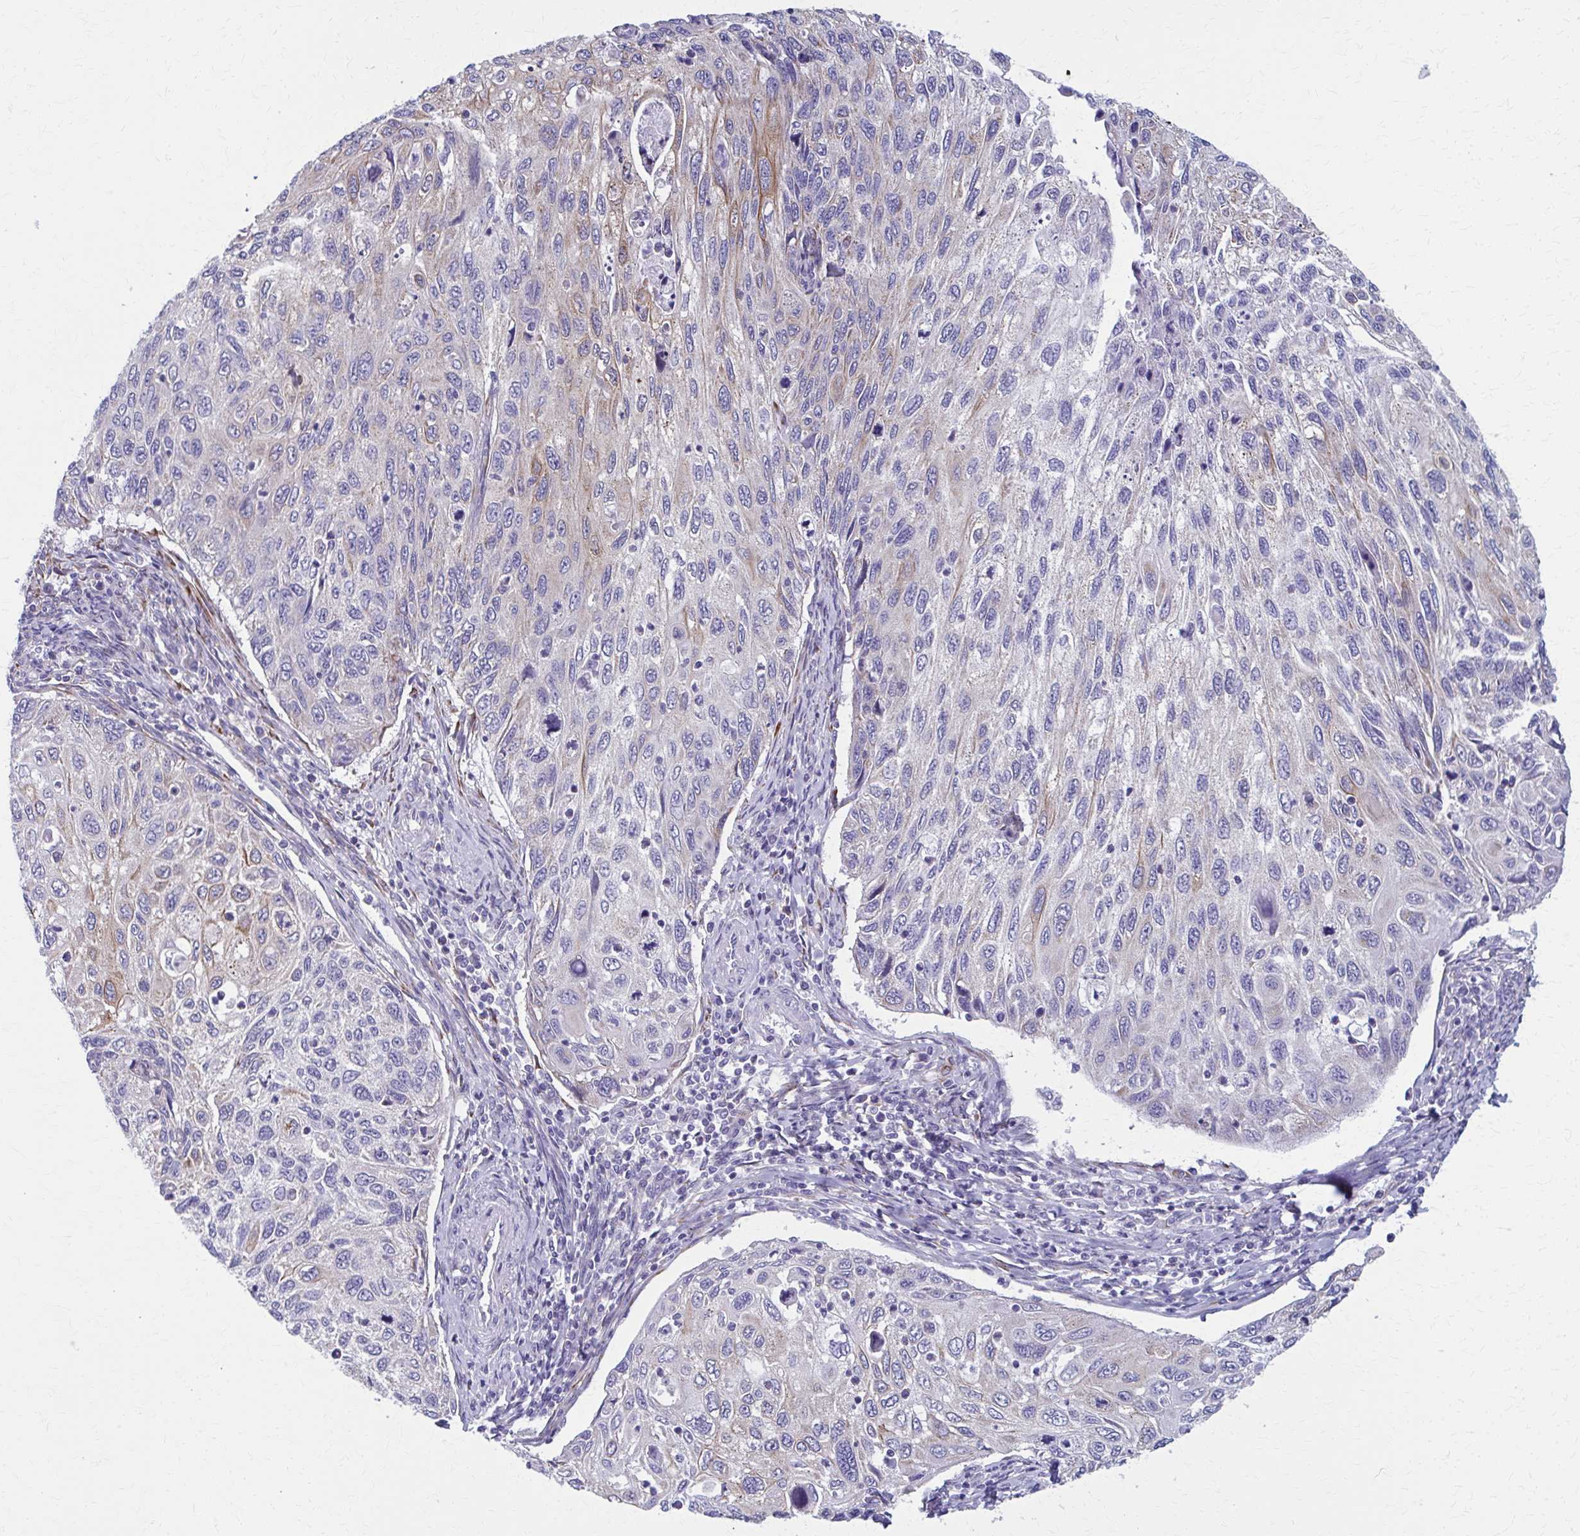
{"staining": {"intensity": "moderate", "quantity": "<25%", "location": "cytoplasmic/membranous"}, "tissue": "cervical cancer", "cell_type": "Tumor cells", "image_type": "cancer", "snomed": [{"axis": "morphology", "description": "Squamous cell carcinoma, NOS"}, {"axis": "topography", "description": "Cervix"}], "caption": "DAB immunohistochemical staining of human cervical cancer displays moderate cytoplasmic/membranous protein positivity in about <25% of tumor cells. (DAB IHC with brightfield microscopy, high magnification).", "gene": "SPATS2L", "patient": {"sex": "female", "age": 70}}